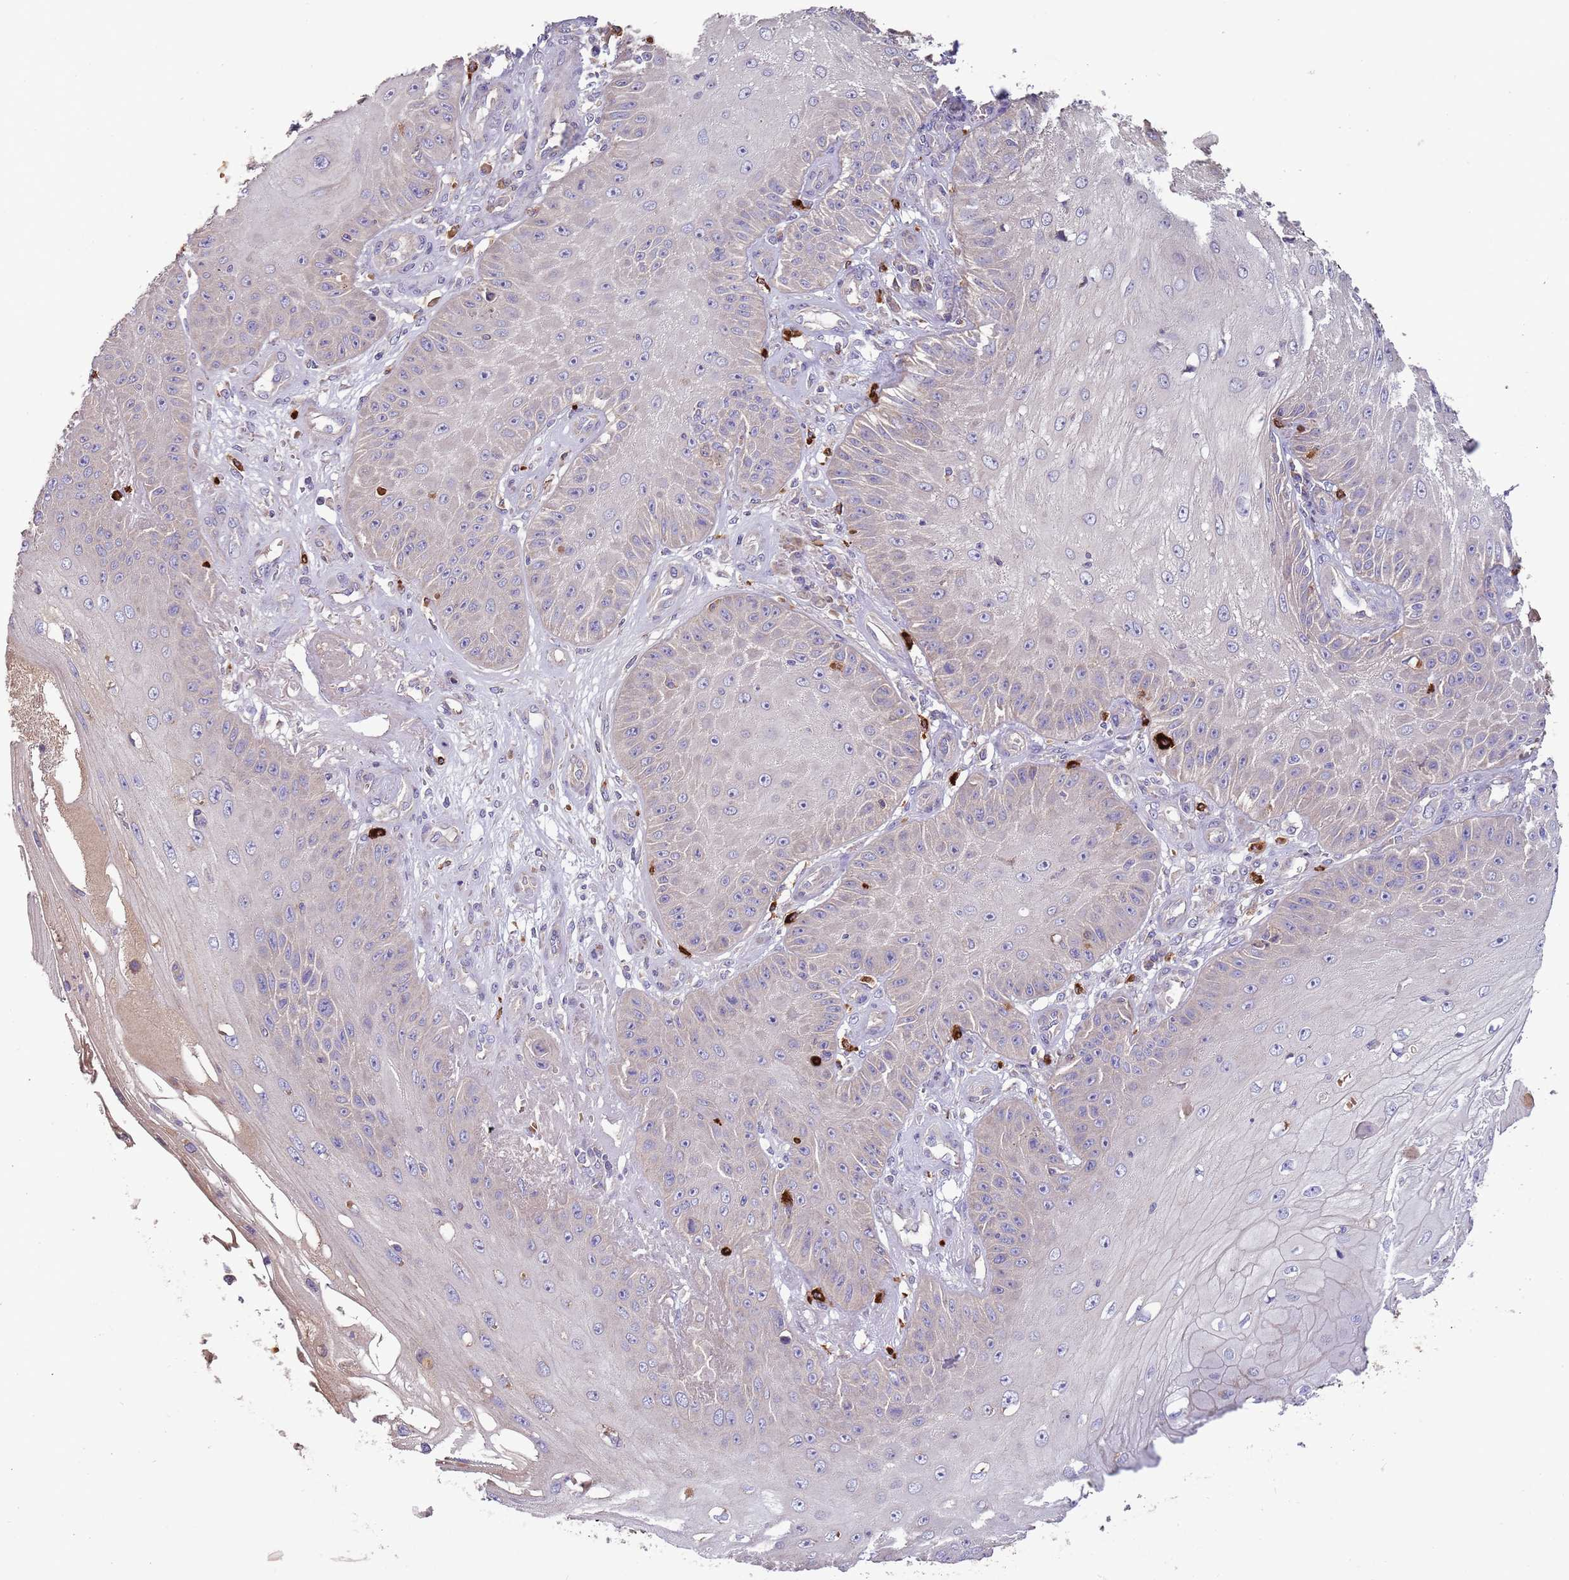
{"staining": {"intensity": "negative", "quantity": "none", "location": "none"}, "tissue": "skin cancer", "cell_type": "Tumor cells", "image_type": "cancer", "snomed": [{"axis": "morphology", "description": "Squamous cell carcinoma, NOS"}, {"axis": "topography", "description": "Skin"}], "caption": "Protein analysis of skin cancer demonstrates no significant staining in tumor cells.", "gene": "TRMO", "patient": {"sex": "male", "age": 70}}